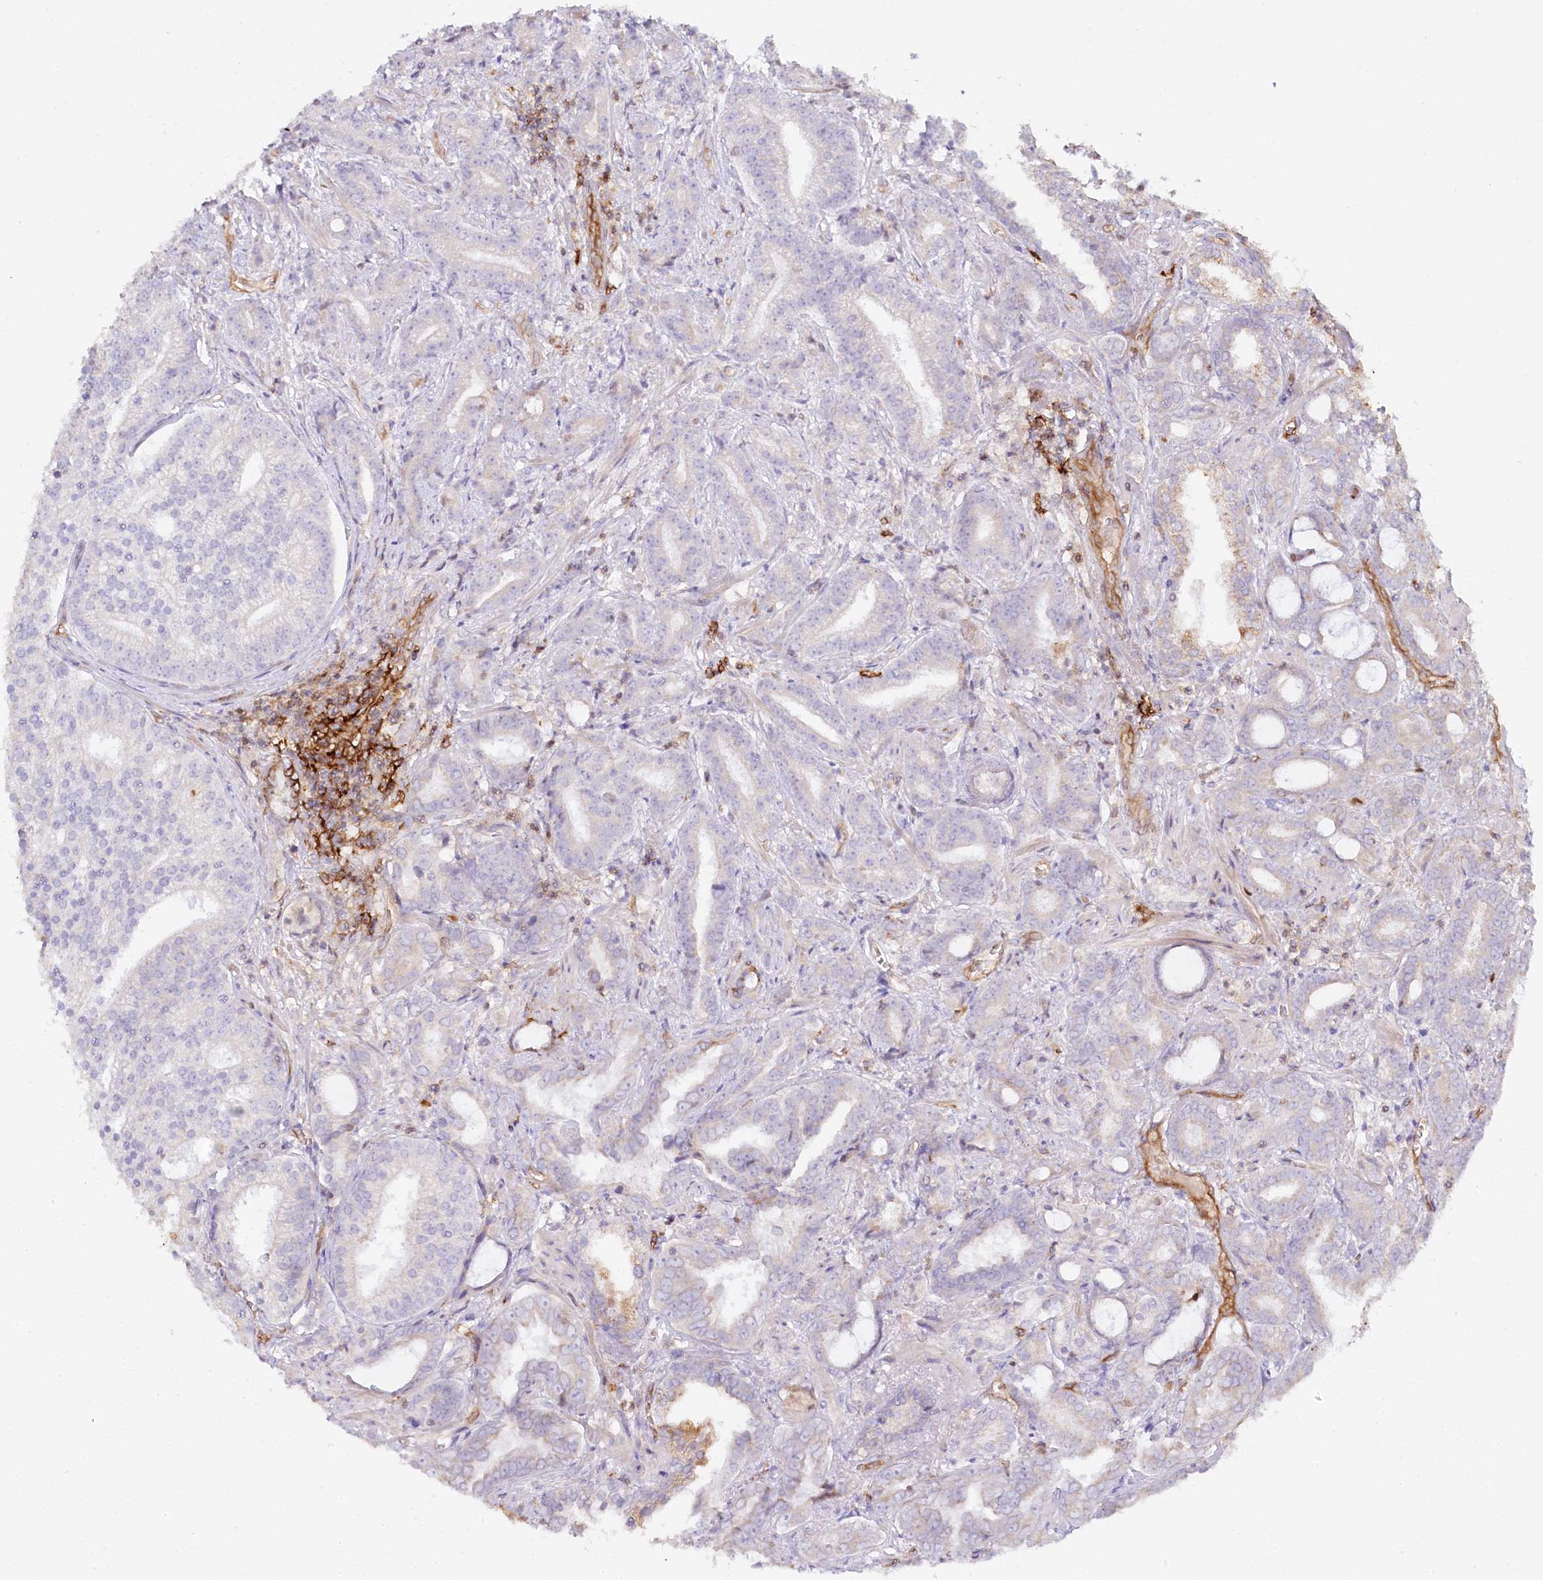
{"staining": {"intensity": "negative", "quantity": "none", "location": "none"}, "tissue": "prostate cancer", "cell_type": "Tumor cells", "image_type": "cancer", "snomed": [{"axis": "morphology", "description": "Adenocarcinoma, High grade"}, {"axis": "topography", "description": "Prostate and seminal vesicle, NOS"}], "caption": "High power microscopy histopathology image of an immunohistochemistry (IHC) image of prostate high-grade adenocarcinoma, revealing no significant expression in tumor cells.", "gene": "RBP5", "patient": {"sex": "male", "age": 67}}